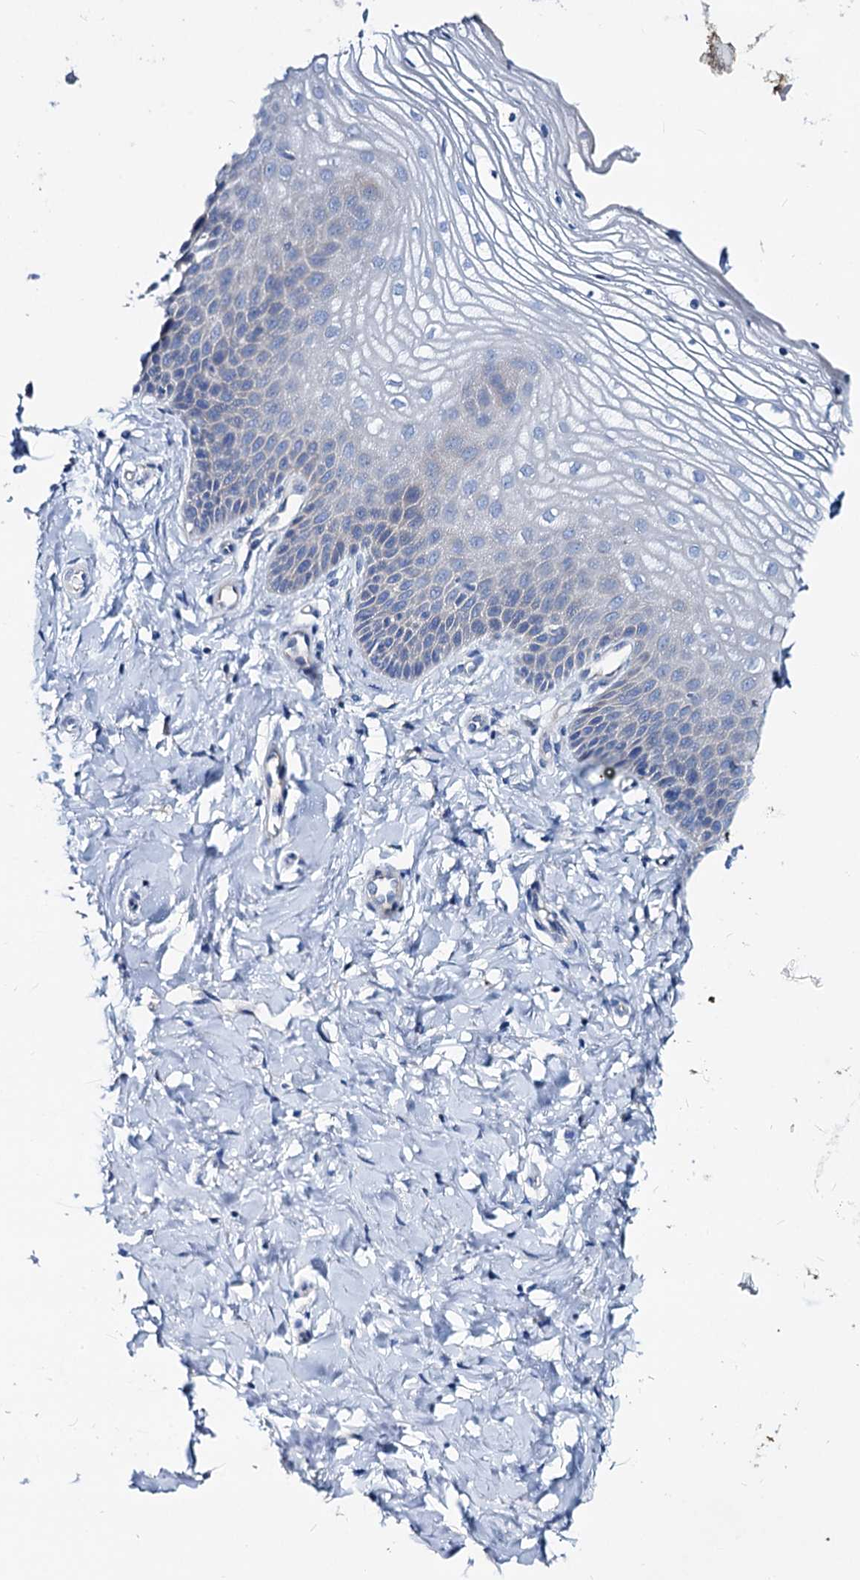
{"staining": {"intensity": "negative", "quantity": "none", "location": "none"}, "tissue": "vagina", "cell_type": "Squamous epithelial cells", "image_type": "normal", "snomed": [{"axis": "morphology", "description": "Normal tissue, NOS"}, {"axis": "topography", "description": "Vagina"}, {"axis": "topography", "description": "Cervix"}], "caption": "This is an IHC photomicrograph of benign human vagina. There is no positivity in squamous epithelial cells.", "gene": "DYDC2", "patient": {"sex": "female", "age": 40}}